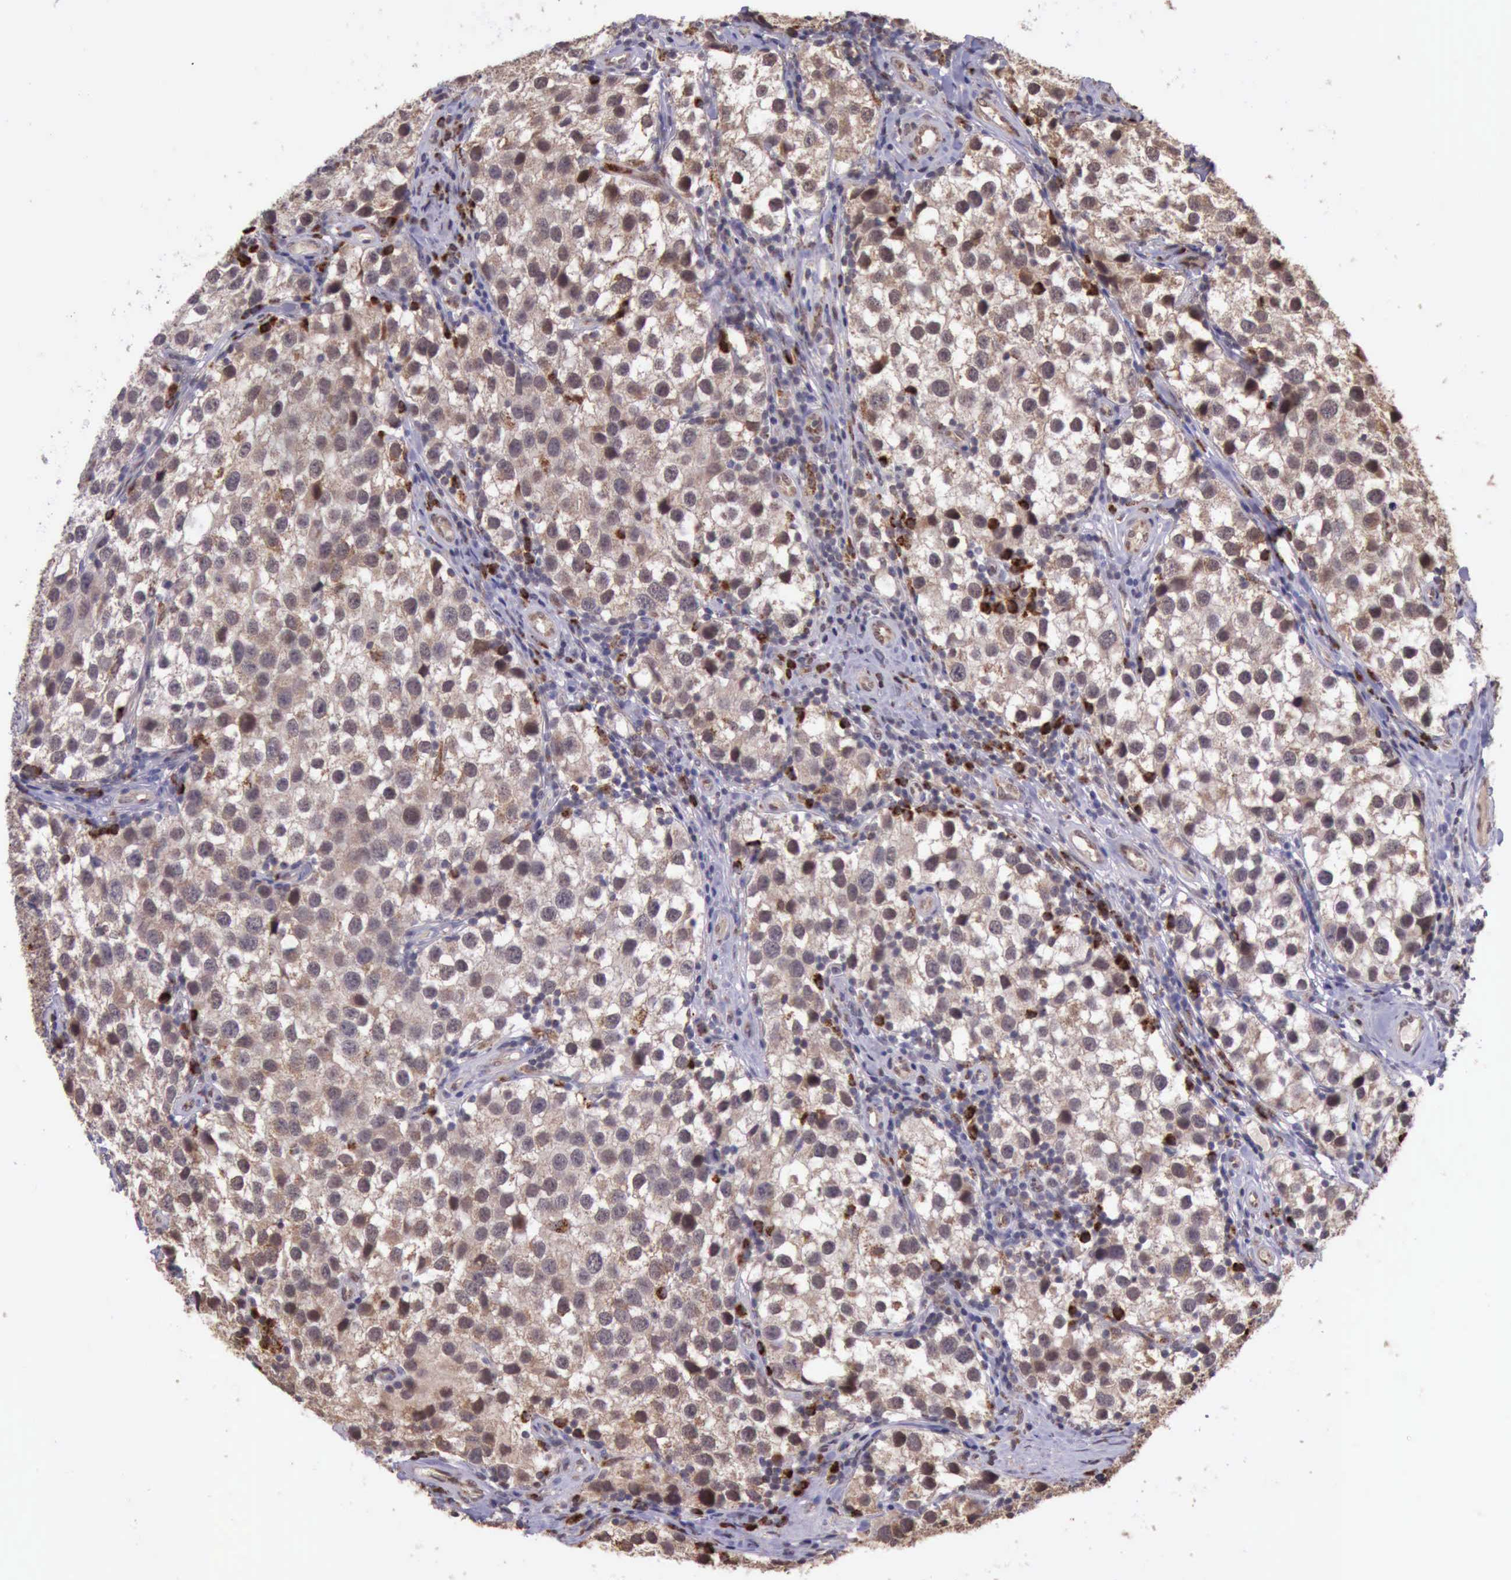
{"staining": {"intensity": "weak", "quantity": "25%-75%", "location": "cytoplasmic/membranous"}, "tissue": "testis cancer", "cell_type": "Tumor cells", "image_type": "cancer", "snomed": [{"axis": "morphology", "description": "Seminoma, NOS"}, {"axis": "topography", "description": "Testis"}], "caption": "IHC of seminoma (testis) reveals low levels of weak cytoplasmic/membranous staining in about 25%-75% of tumor cells. (DAB (3,3'-diaminobenzidine) IHC, brown staining for protein, blue staining for nuclei).", "gene": "ARMCX3", "patient": {"sex": "male", "age": 39}}